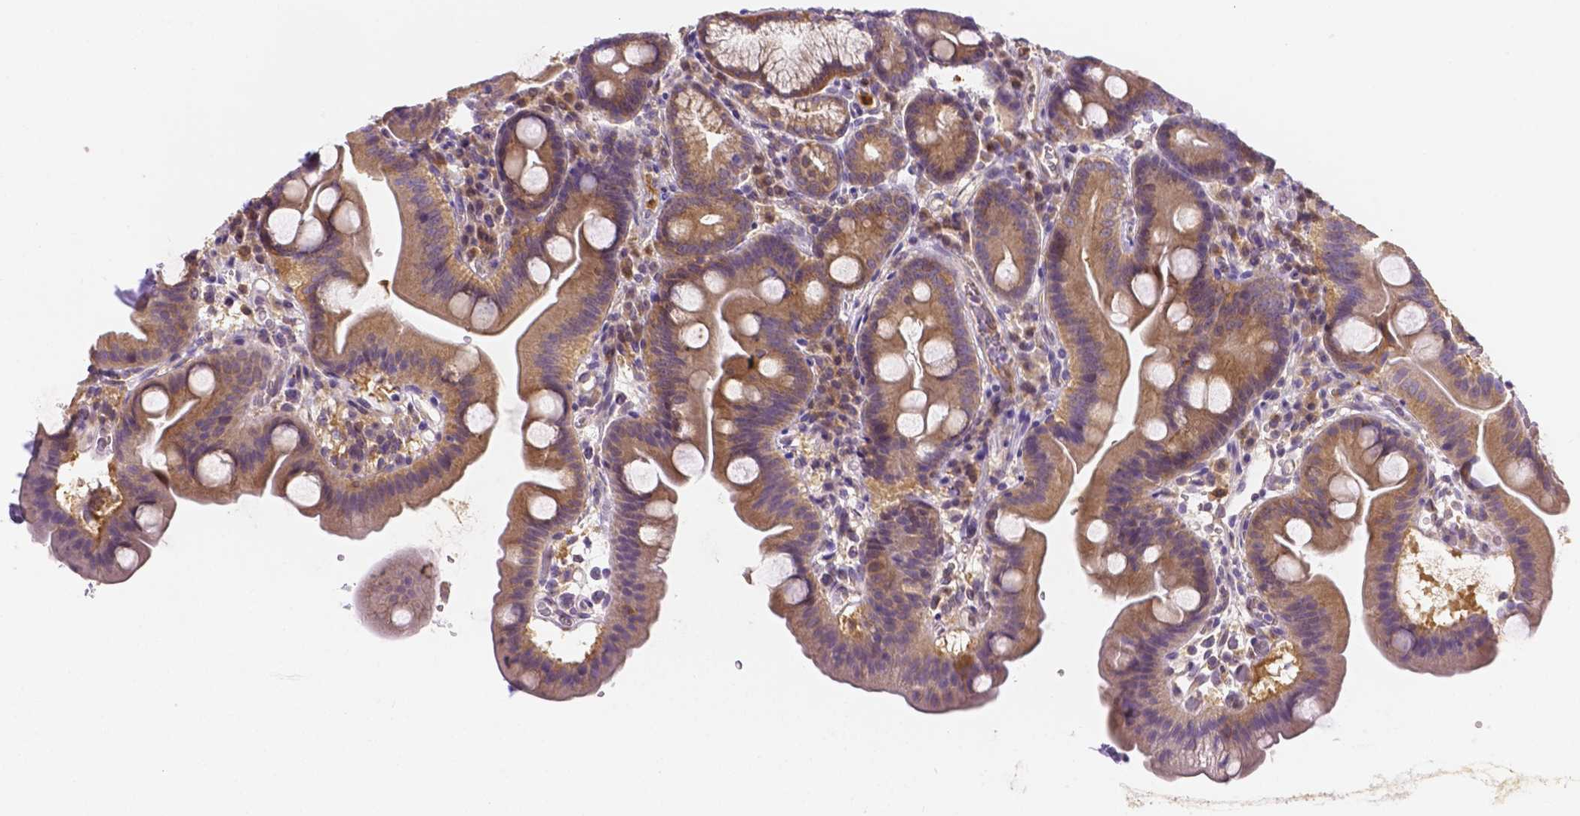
{"staining": {"intensity": "weak", "quantity": "25%-75%", "location": "cytoplasmic/membranous"}, "tissue": "duodenum", "cell_type": "Glandular cells", "image_type": "normal", "snomed": [{"axis": "morphology", "description": "Normal tissue, NOS"}, {"axis": "topography", "description": "Duodenum"}], "caption": "Weak cytoplasmic/membranous protein positivity is appreciated in approximately 25%-75% of glandular cells in duodenum. The staining is performed using DAB brown chromogen to label protein expression. The nuclei are counter-stained blue using hematoxylin.", "gene": "ZNRD2", "patient": {"sex": "male", "age": 59}}